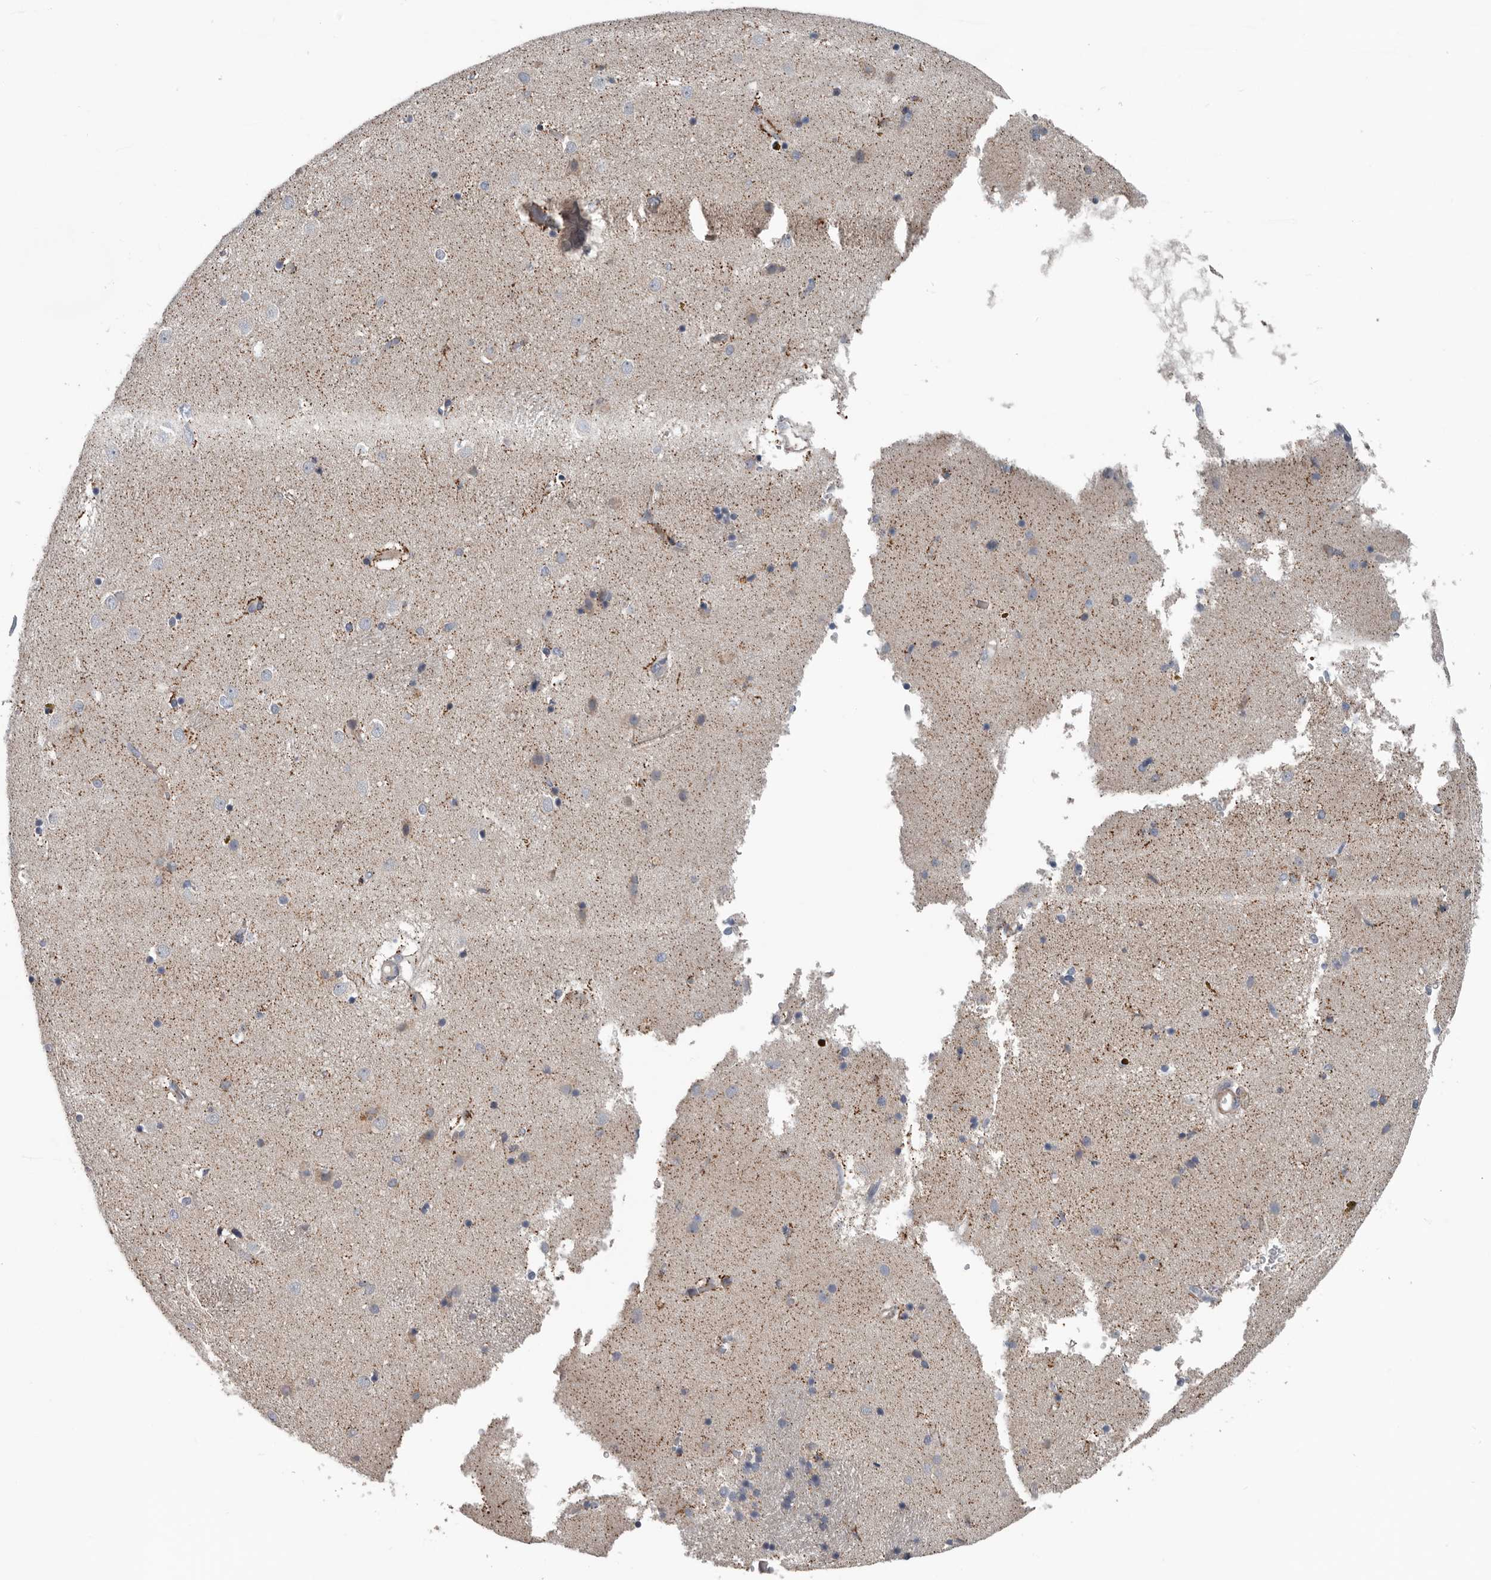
{"staining": {"intensity": "negative", "quantity": "none", "location": "none"}, "tissue": "caudate", "cell_type": "Glial cells", "image_type": "normal", "snomed": [{"axis": "morphology", "description": "Normal tissue, NOS"}, {"axis": "topography", "description": "Lateral ventricle wall"}], "caption": "Normal caudate was stained to show a protein in brown. There is no significant expression in glial cells.", "gene": "DPY19L4", "patient": {"sex": "male", "age": 70}}